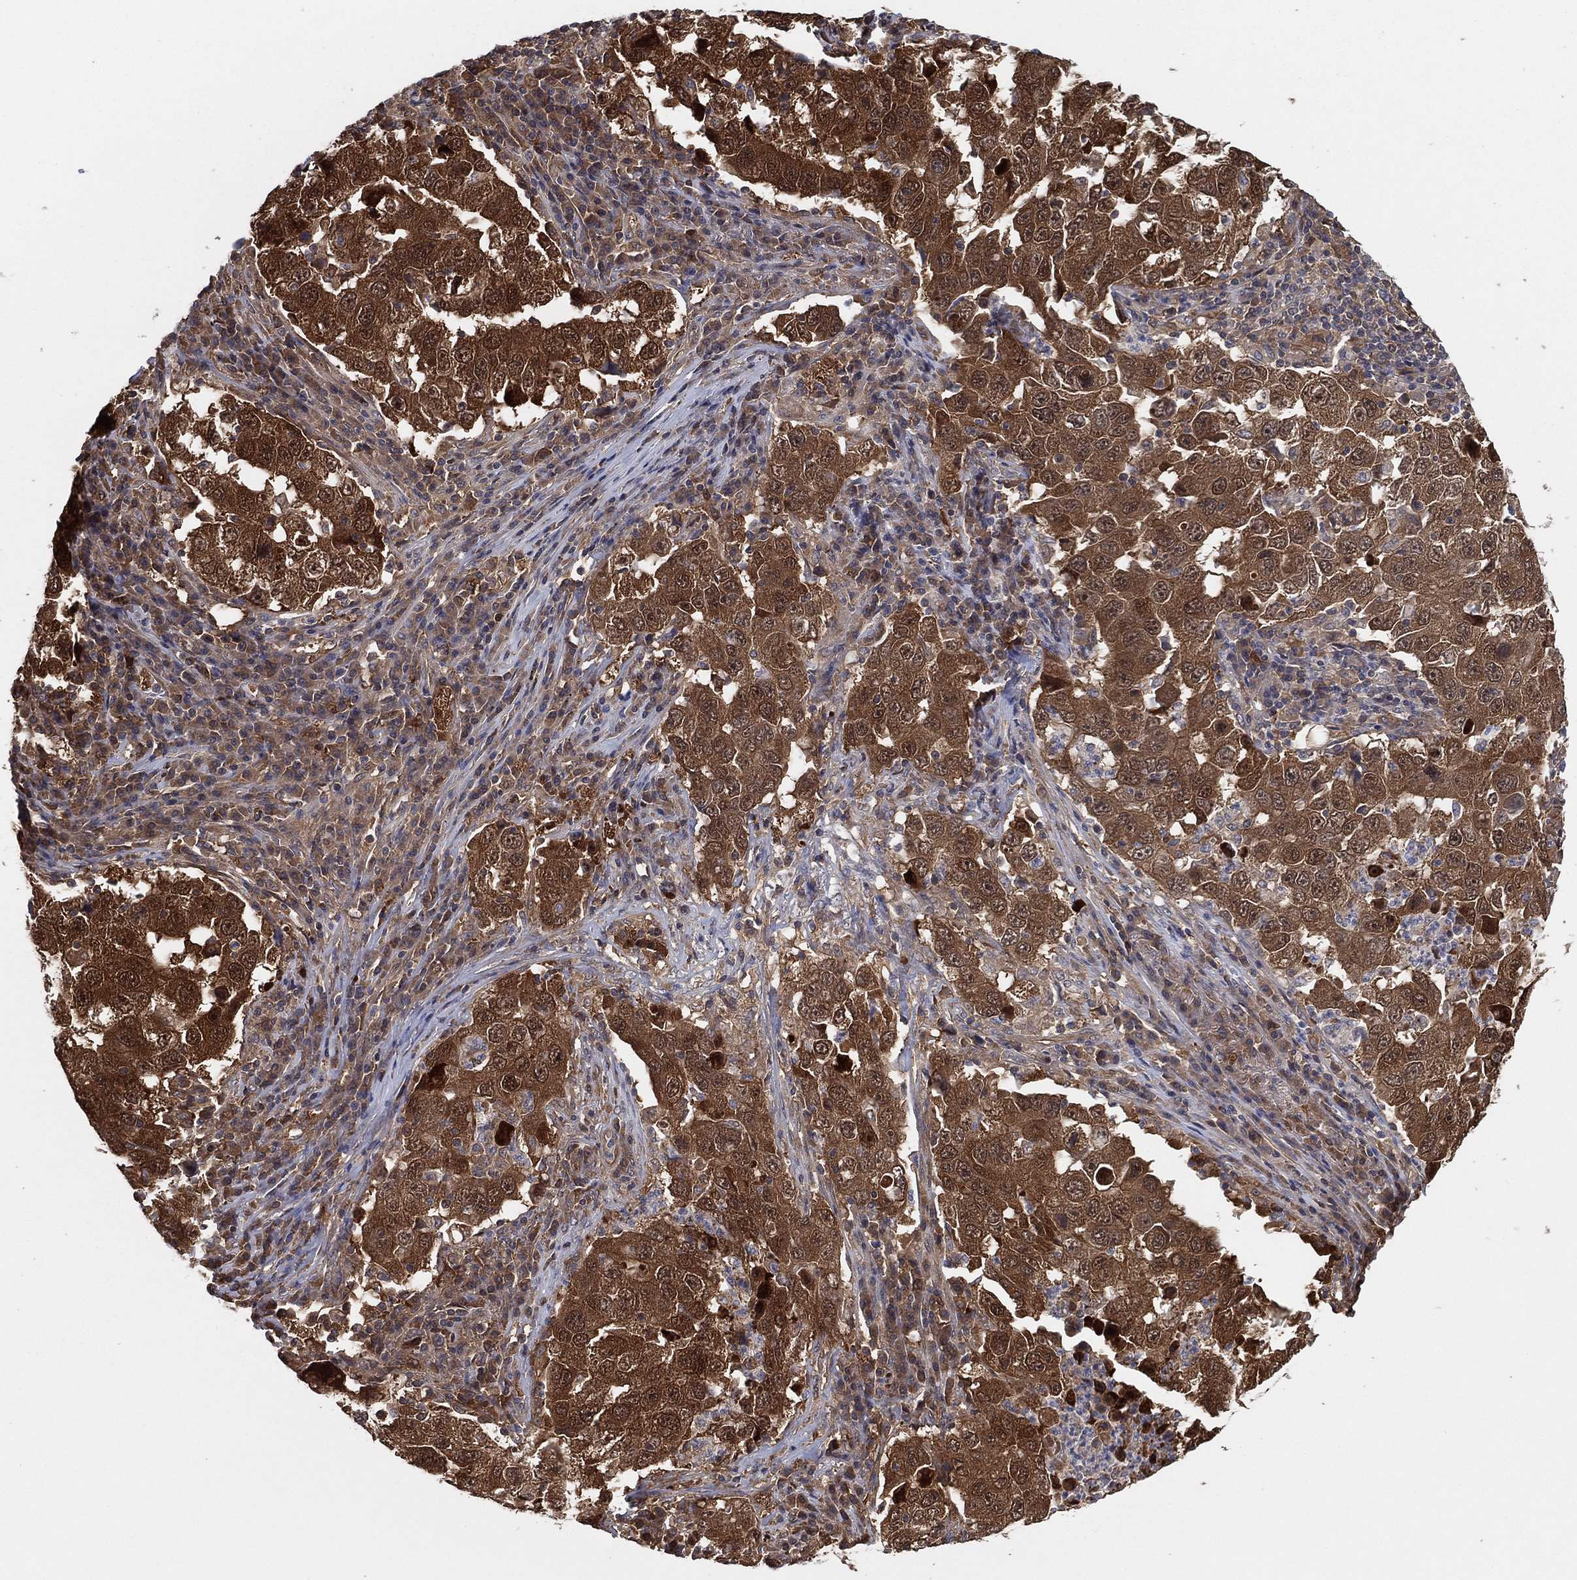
{"staining": {"intensity": "strong", "quantity": "25%-75%", "location": "cytoplasmic/membranous"}, "tissue": "lung cancer", "cell_type": "Tumor cells", "image_type": "cancer", "snomed": [{"axis": "morphology", "description": "Adenocarcinoma, NOS"}, {"axis": "topography", "description": "Lung"}], "caption": "Lung cancer (adenocarcinoma) stained with DAB immunohistochemistry reveals high levels of strong cytoplasmic/membranous staining in approximately 25%-75% of tumor cells.", "gene": "PSMG4", "patient": {"sex": "male", "age": 73}}